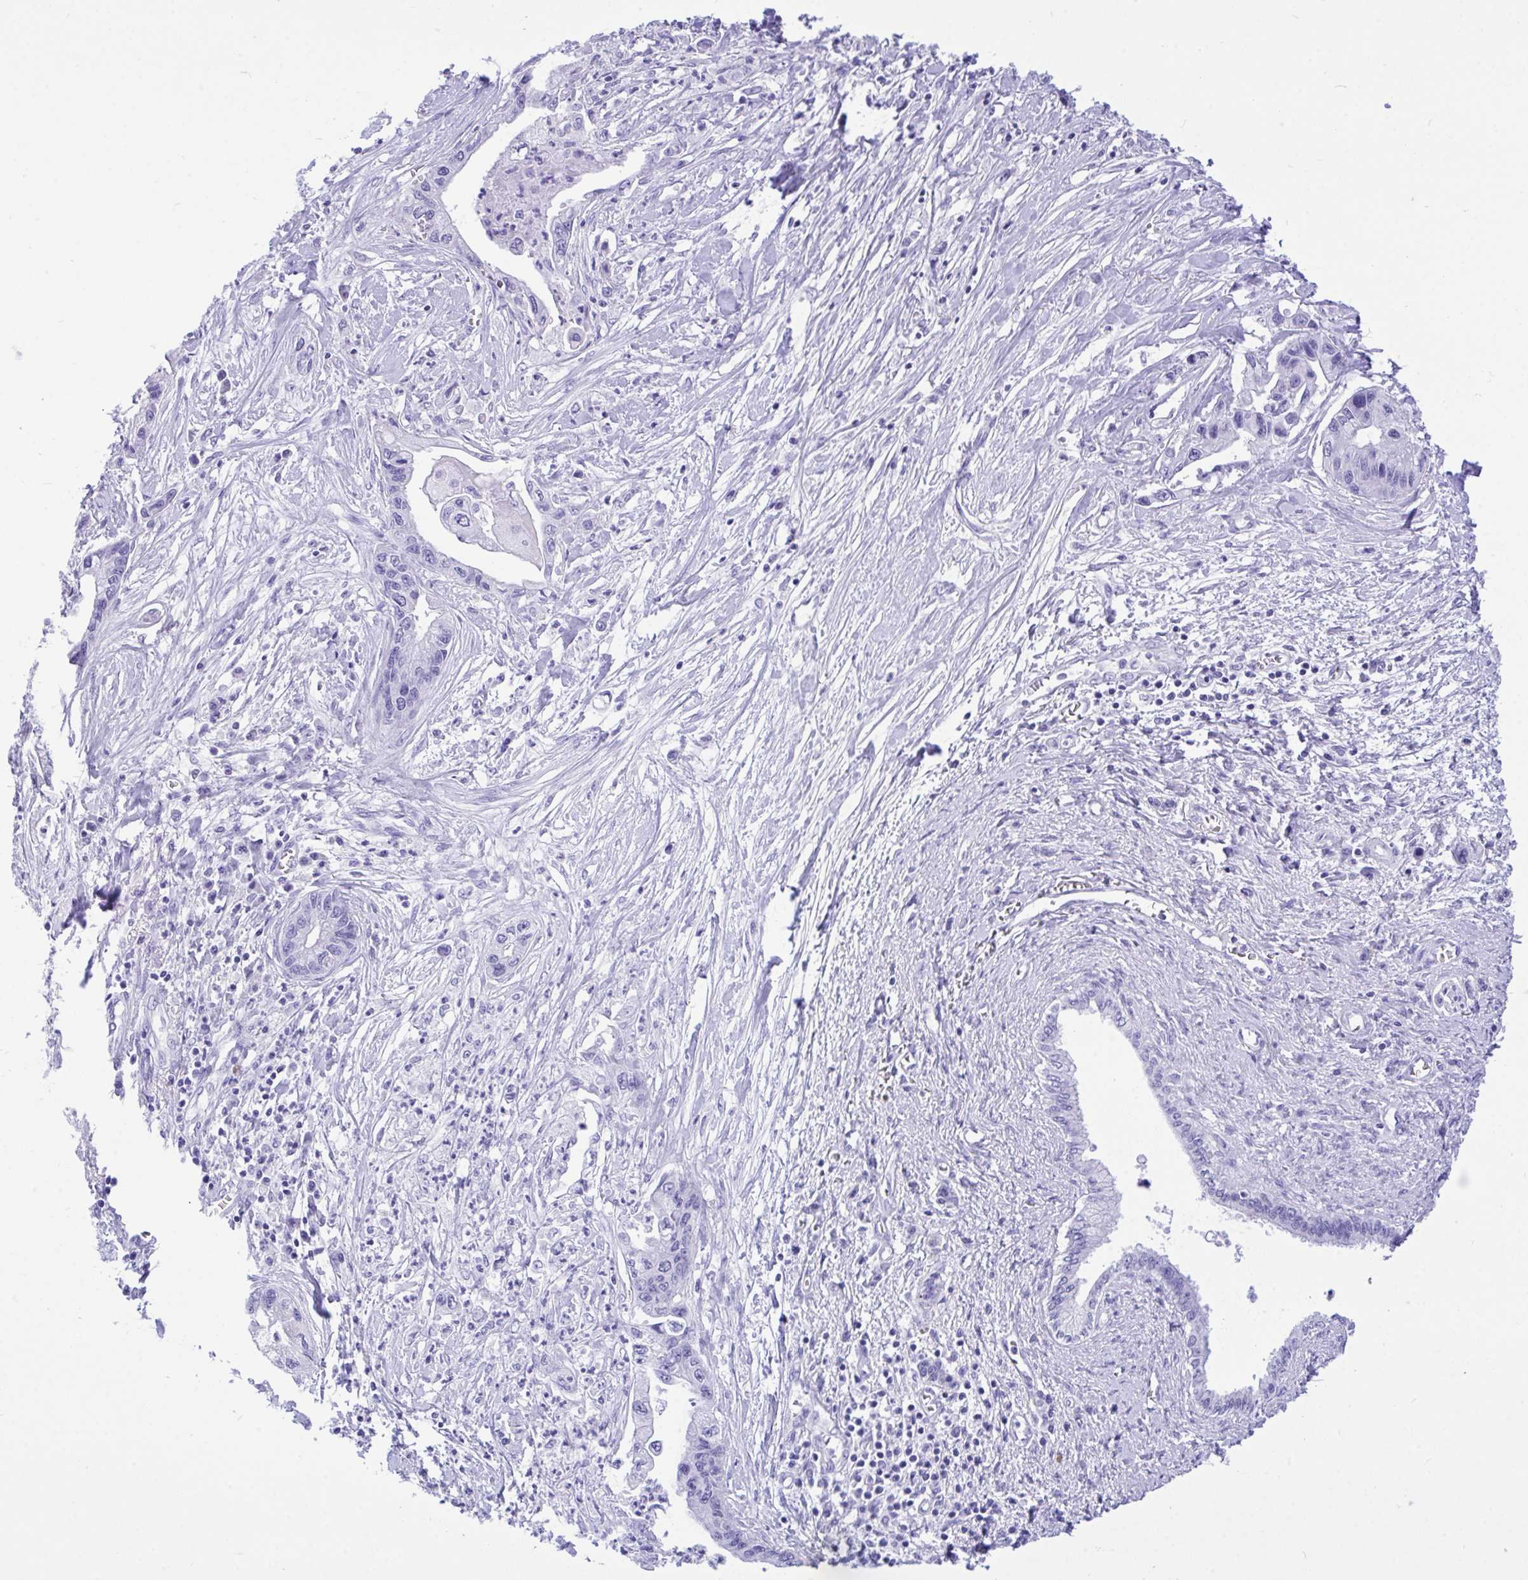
{"staining": {"intensity": "negative", "quantity": "none", "location": "none"}, "tissue": "pancreatic cancer", "cell_type": "Tumor cells", "image_type": "cancer", "snomed": [{"axis": "morphology", "description": "Adenocarcinoma, NOS"}, {"axis": "topography", "description": "Pancreas"}], "caption": "Histopathology image shows no significant protein positivity in tumor cells of pancreatic adenocarcinoma.", "gene": "MON1A", "patient": {"sex": "male", "age": 61}}